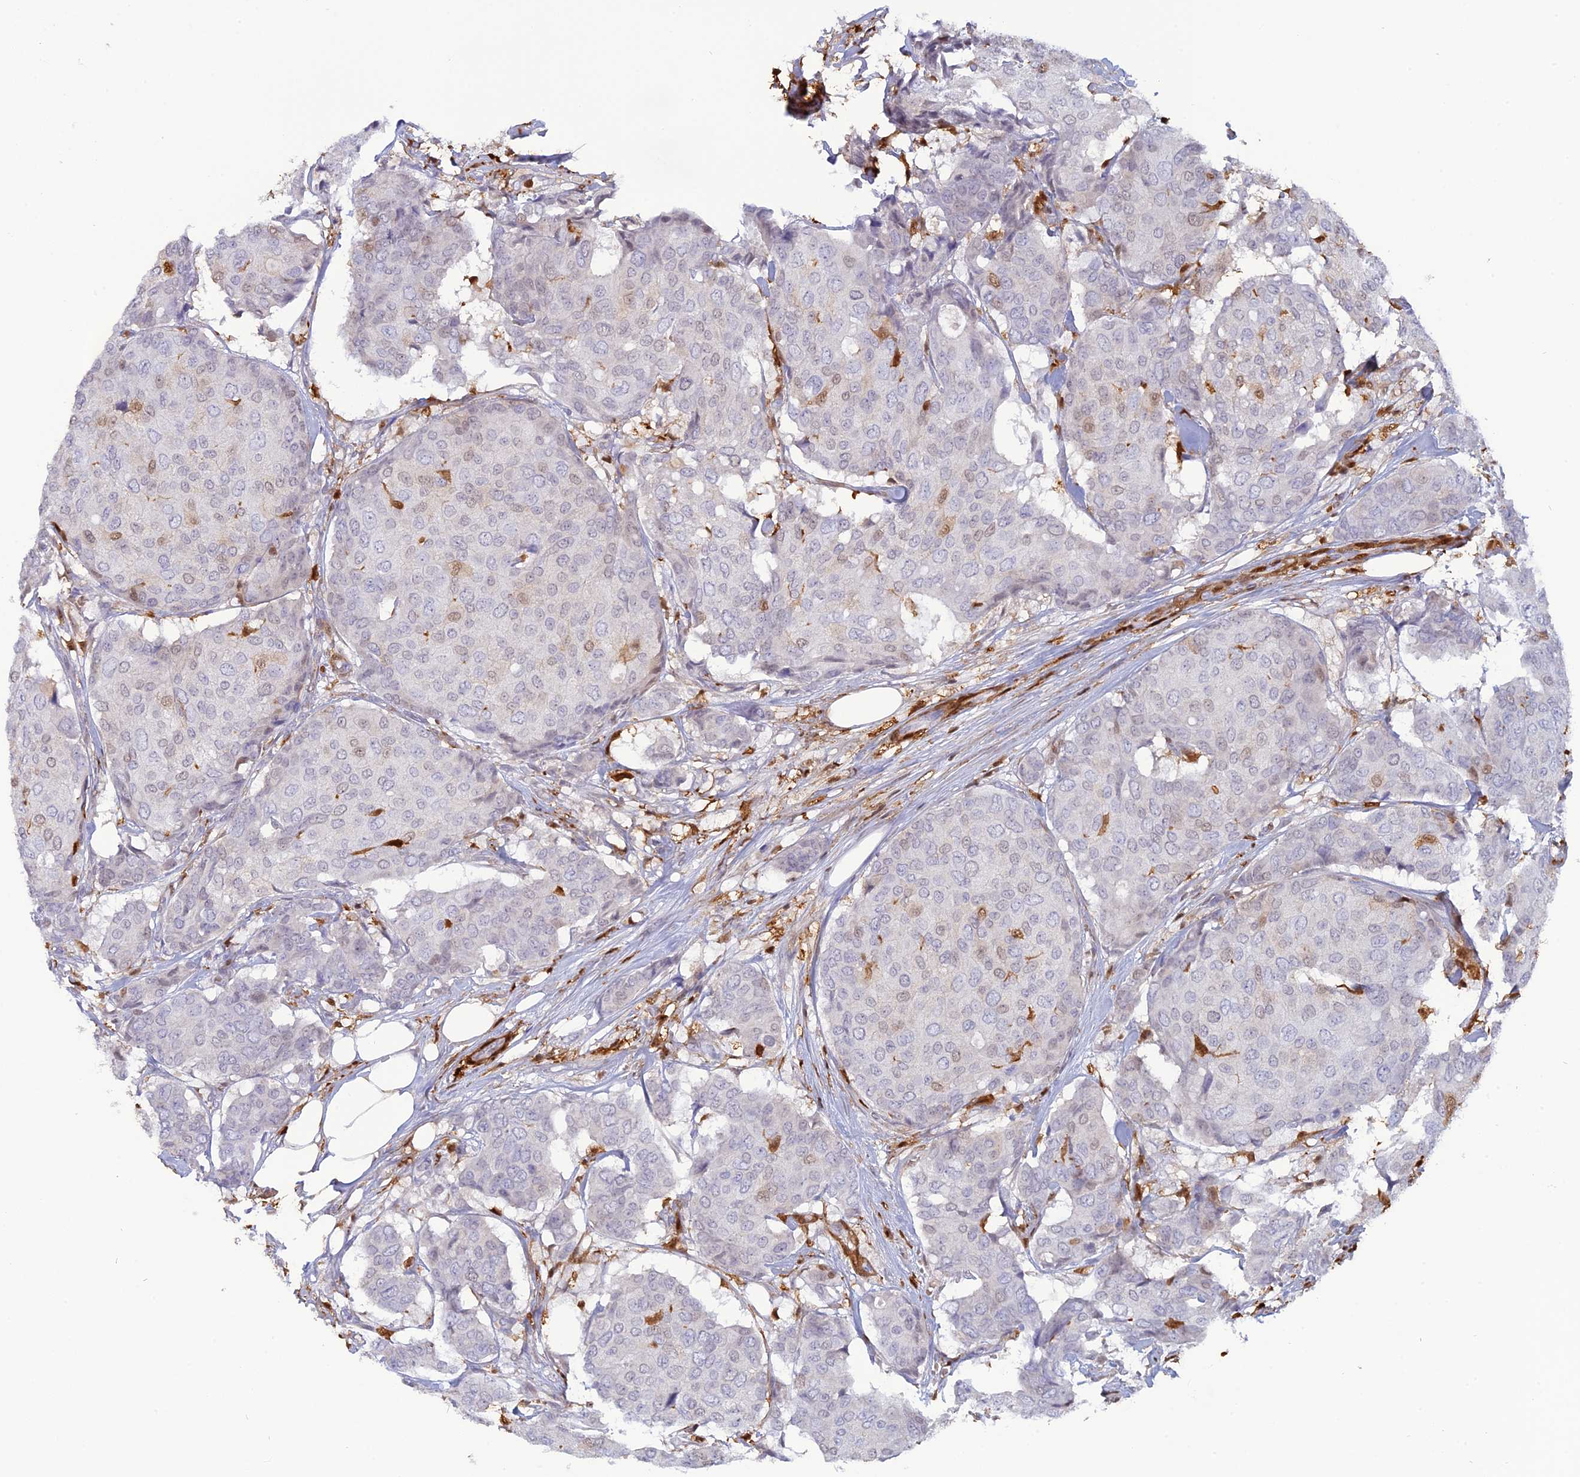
{"staining": {"intensity": "negative", "quantity": "none", "location": "none"}, "tissue": "breast cancer", "cell_type": "Tumor cells", "image_type": "cancer", "snomed": [{"axis": "morphology", "description": "Duct carcinoma"}, {"axis": "topography", "description": "Breast"}], "caption": "DAB immunohistochemical staining of human breast cancer reveals no significant staining in tumor cells.", "gene": "PGBD4", "patient": {"sex": "female", "age": 75}}